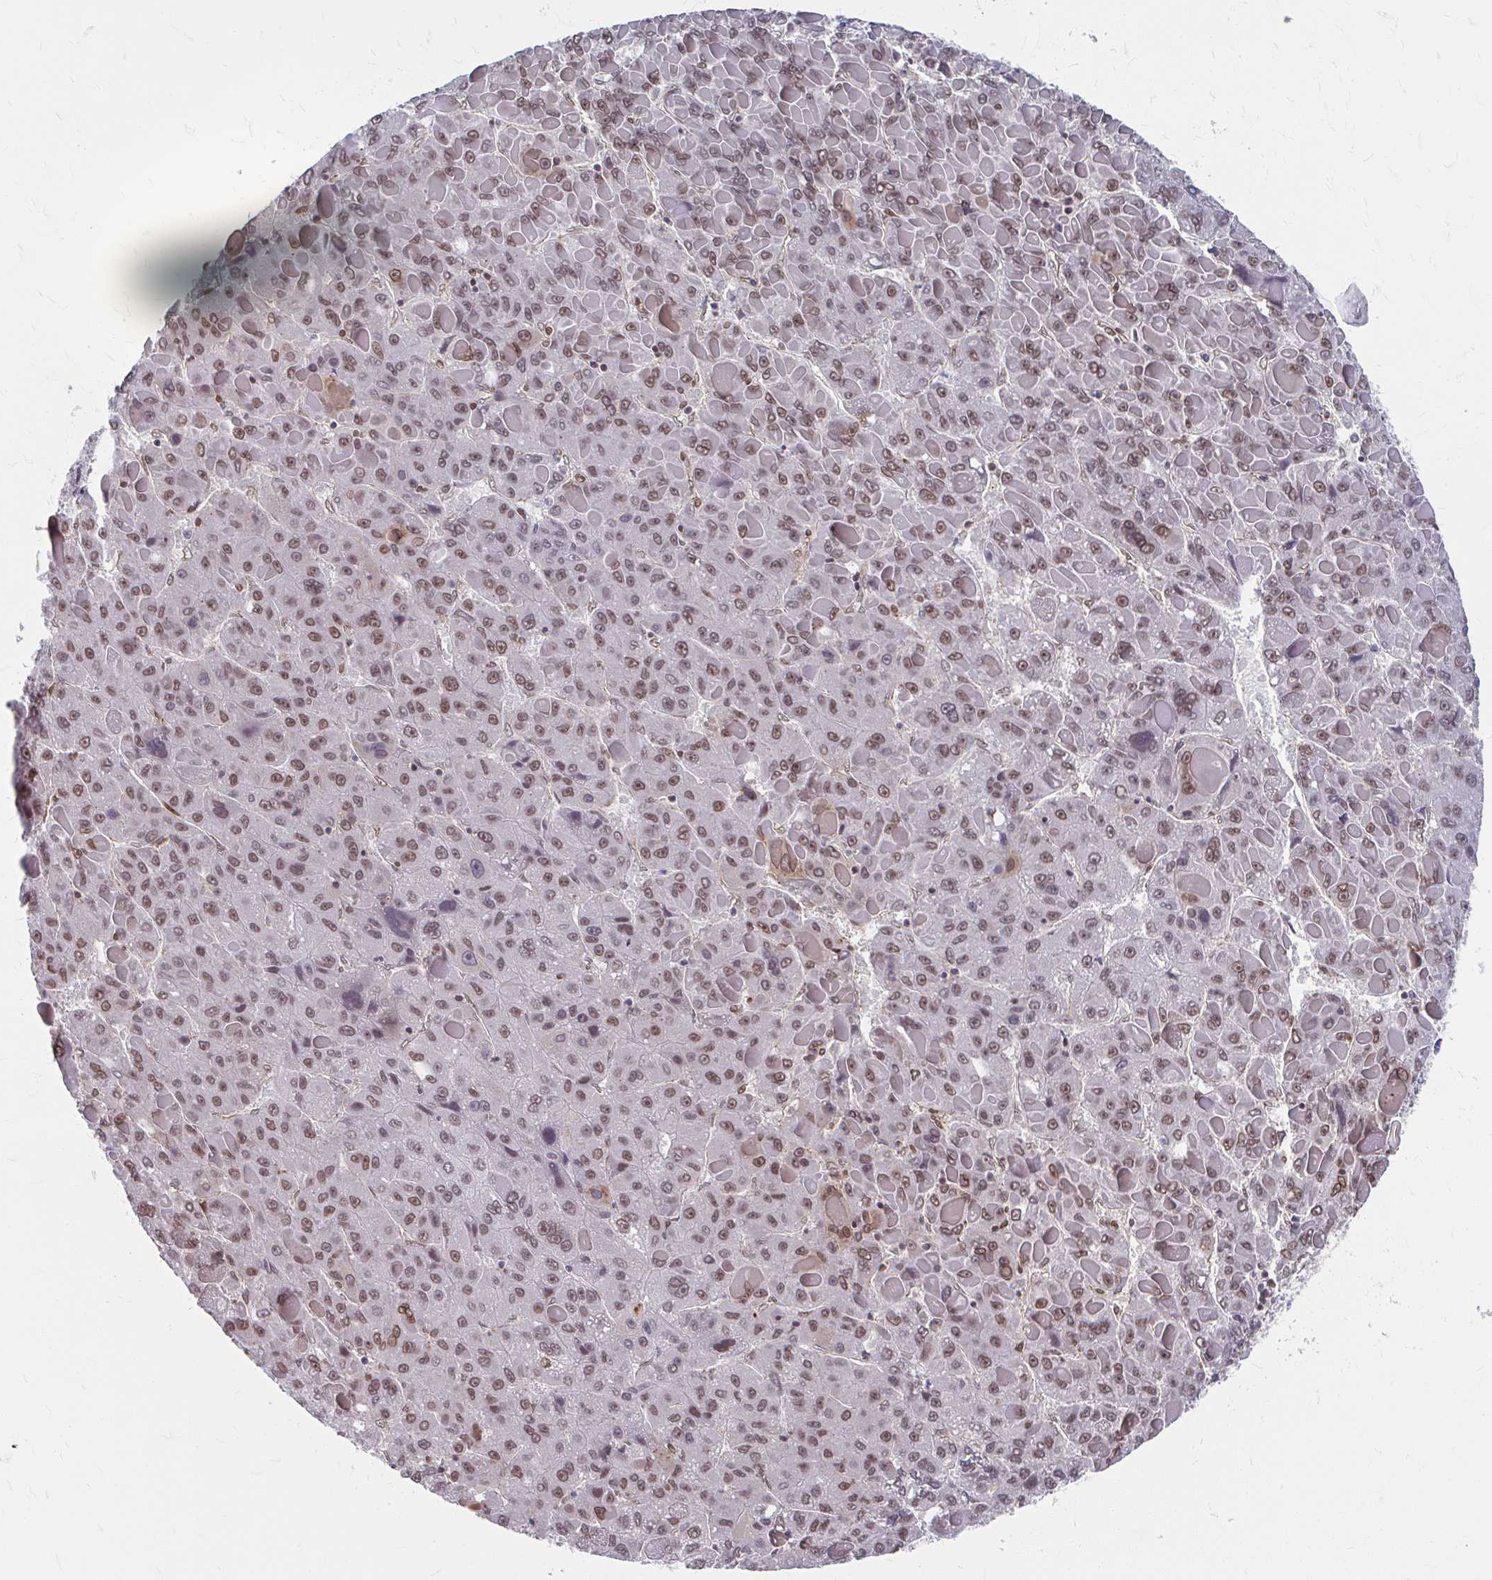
{"staining": {"intensity": "weak", "quantity": ">75%", "location": "cytoplasmic/membranous,nuclear"}, "tissue": "liver cancer", "cell_type": "Tumor cells", "image_type": "cancer", "snomed": [{"axis": "morphology", "description": "Carcinoma, Hepatocellular, NOS"}, {"axis": "topography", "description": "Liver"}], "caption": "Liver cancer stained with IHC shows weak cytoplasmic/membranous and nuclear positivity in approximately >75% of tumor cells.", "gene": "XPO1", "patient": {"sex": "female", "age": 82}}